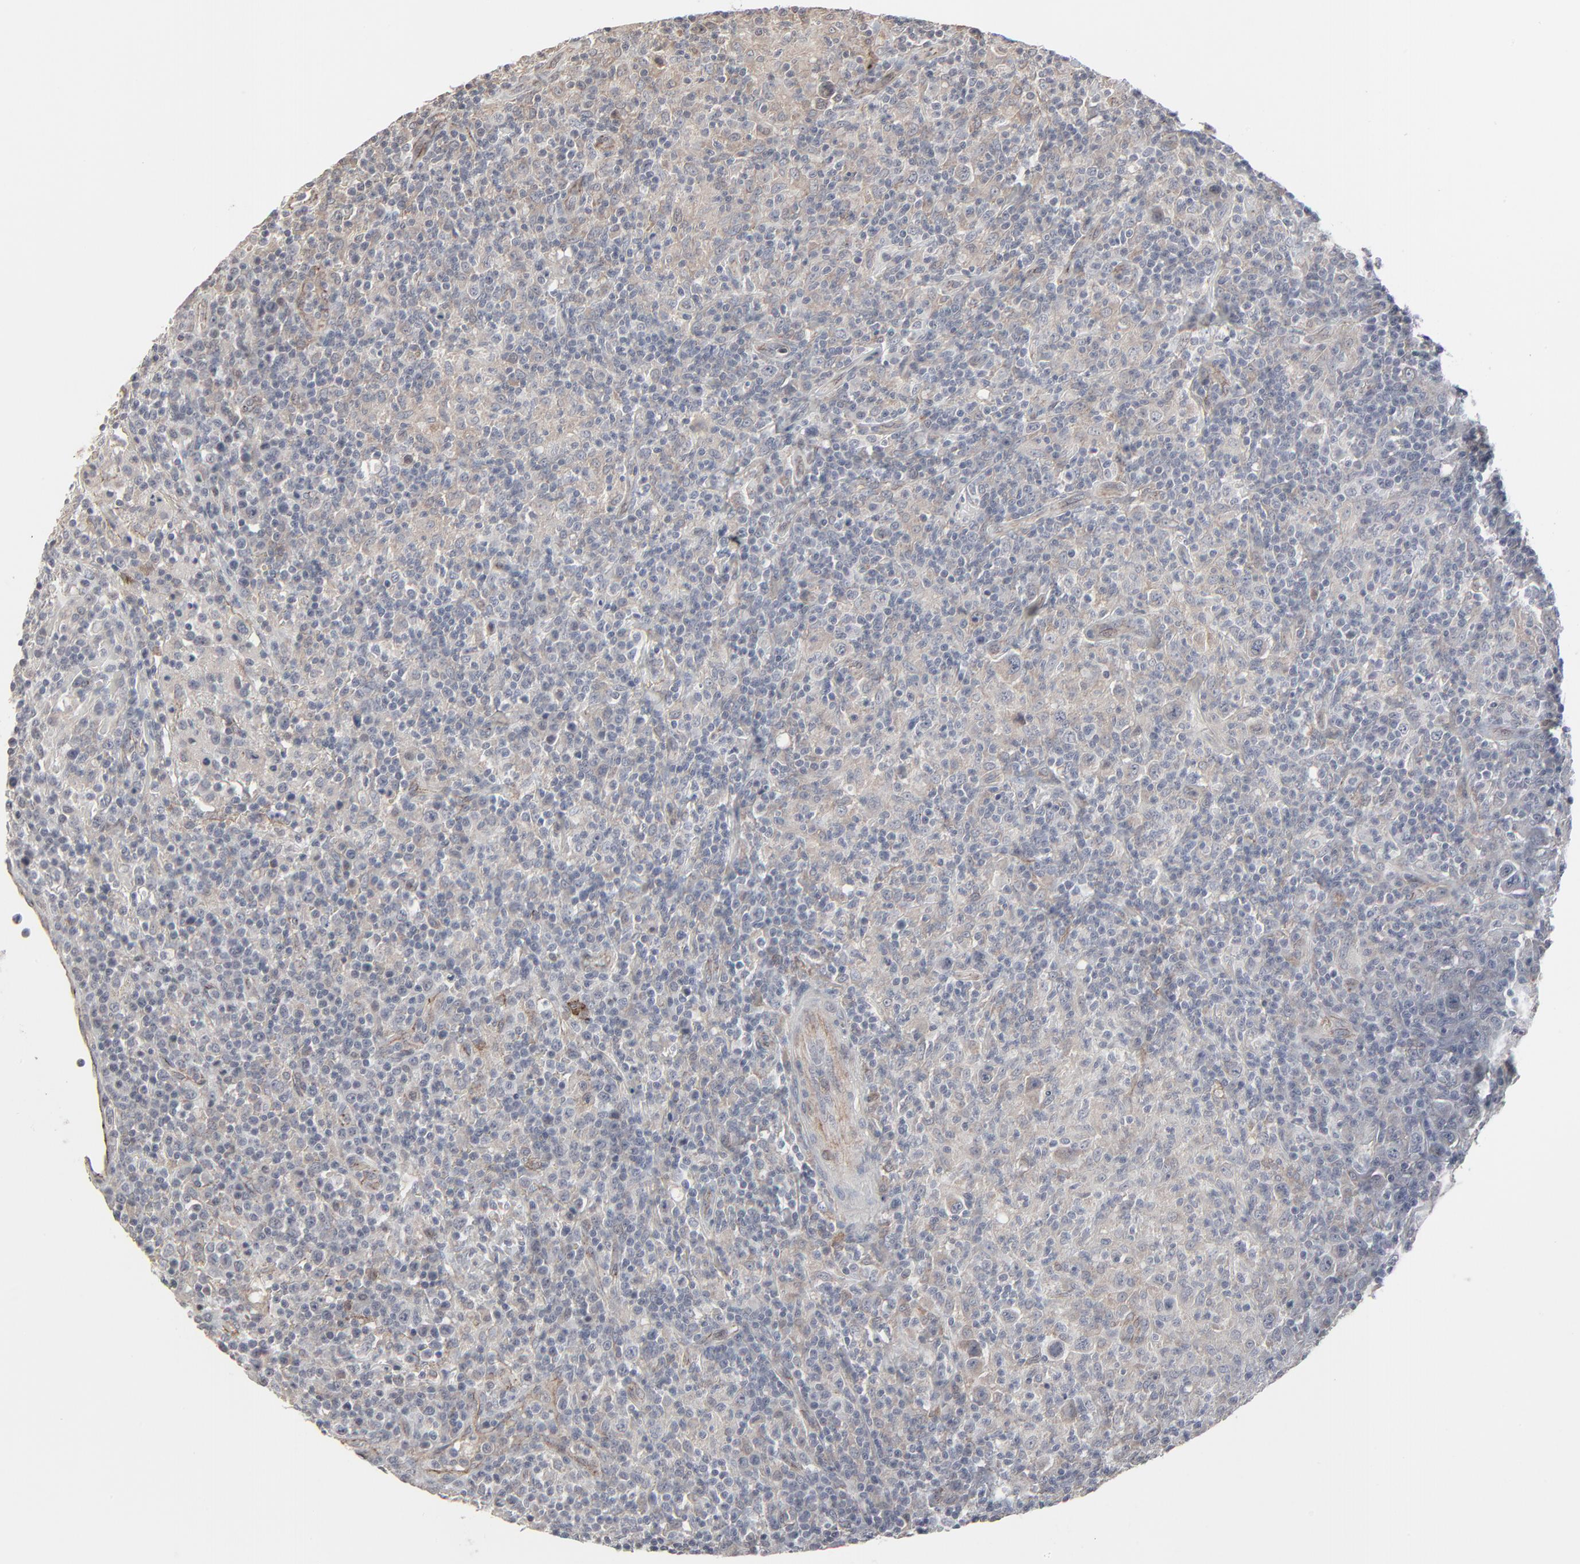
{"staining": {"intensity": "weak", "quantity": "25%-75%", "location": "cytoplasmic/membranous"}, "tissue": "lymphoma", "cell_type": "Tumor cells", "image_type": "cancer", "snomed": [{"axis": "morphology", "description": "Hodgkin's disease, NOS"}, {"axis": "topography", "description": "Lymph node"}], "caption": "Weak cytoplasmic/membranous expression for a protein is appreciated in about 25%-75% of tumor cells of lymphoma using immunohistochemistry.", "gene": "CTNND1", "patient": {"sex": "male", "age": 65}}